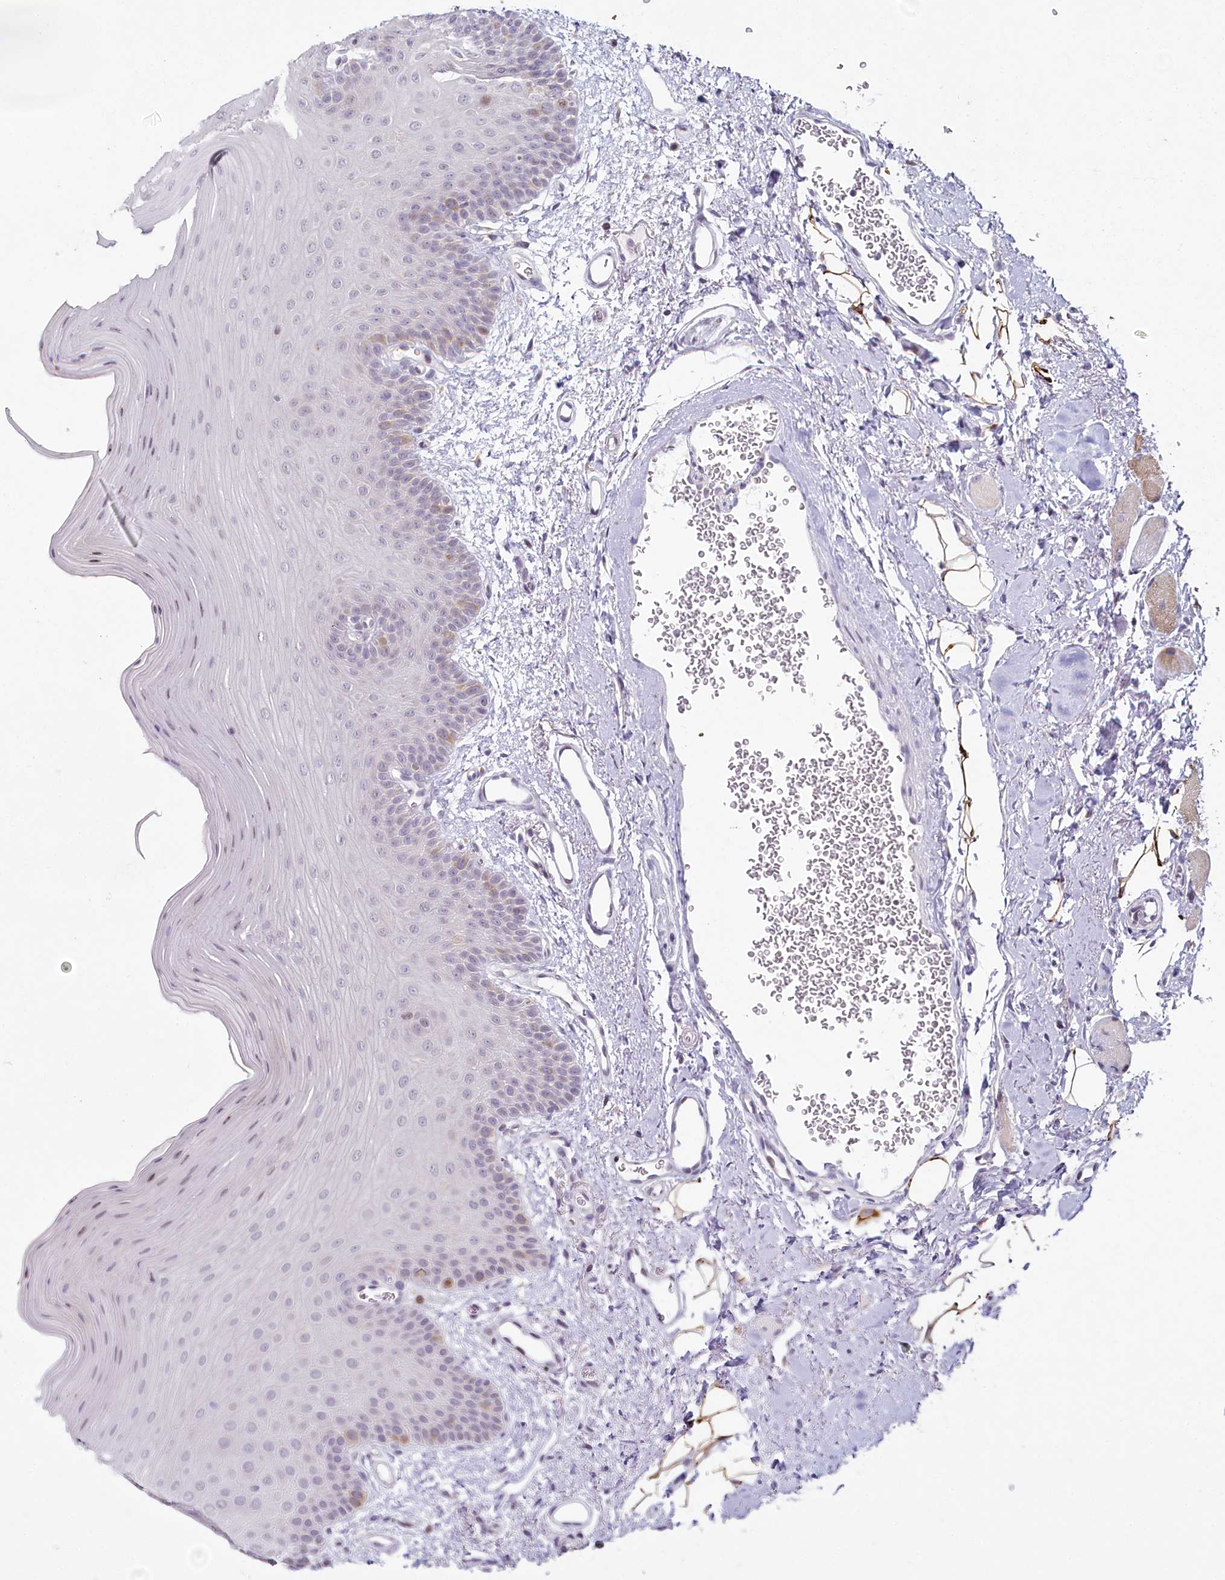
{"staining": {"intensity": "moderate", "quantity": "<25%", "location": "cytoplasmic/membranous,nuclear"}, "tissue": "oral mucosa", "cell_type": "Squamous epithelial cells", "image_type": "normal", "snomed": [{"axis": "morphology", "description": "Normal tissue, NOS"}, {"axis": "topography", "description": "Oral tissue"}], "caption": "Immunohistochemical staining of unremarkable human oral mucosa demonstrates low levels of moderate cytoplasmic/membranous,nuclear positivity in about <25% of squamous epithelial cells. The staining was performed using DAB (3,3'-diaminobenzidine) to visualize the protein expression in brown, while the nuclei were stained in blue with hematoxylin (Magnification: 20x).", "gene": "HPD", "patient": {"sex": "male", "age": 68}}